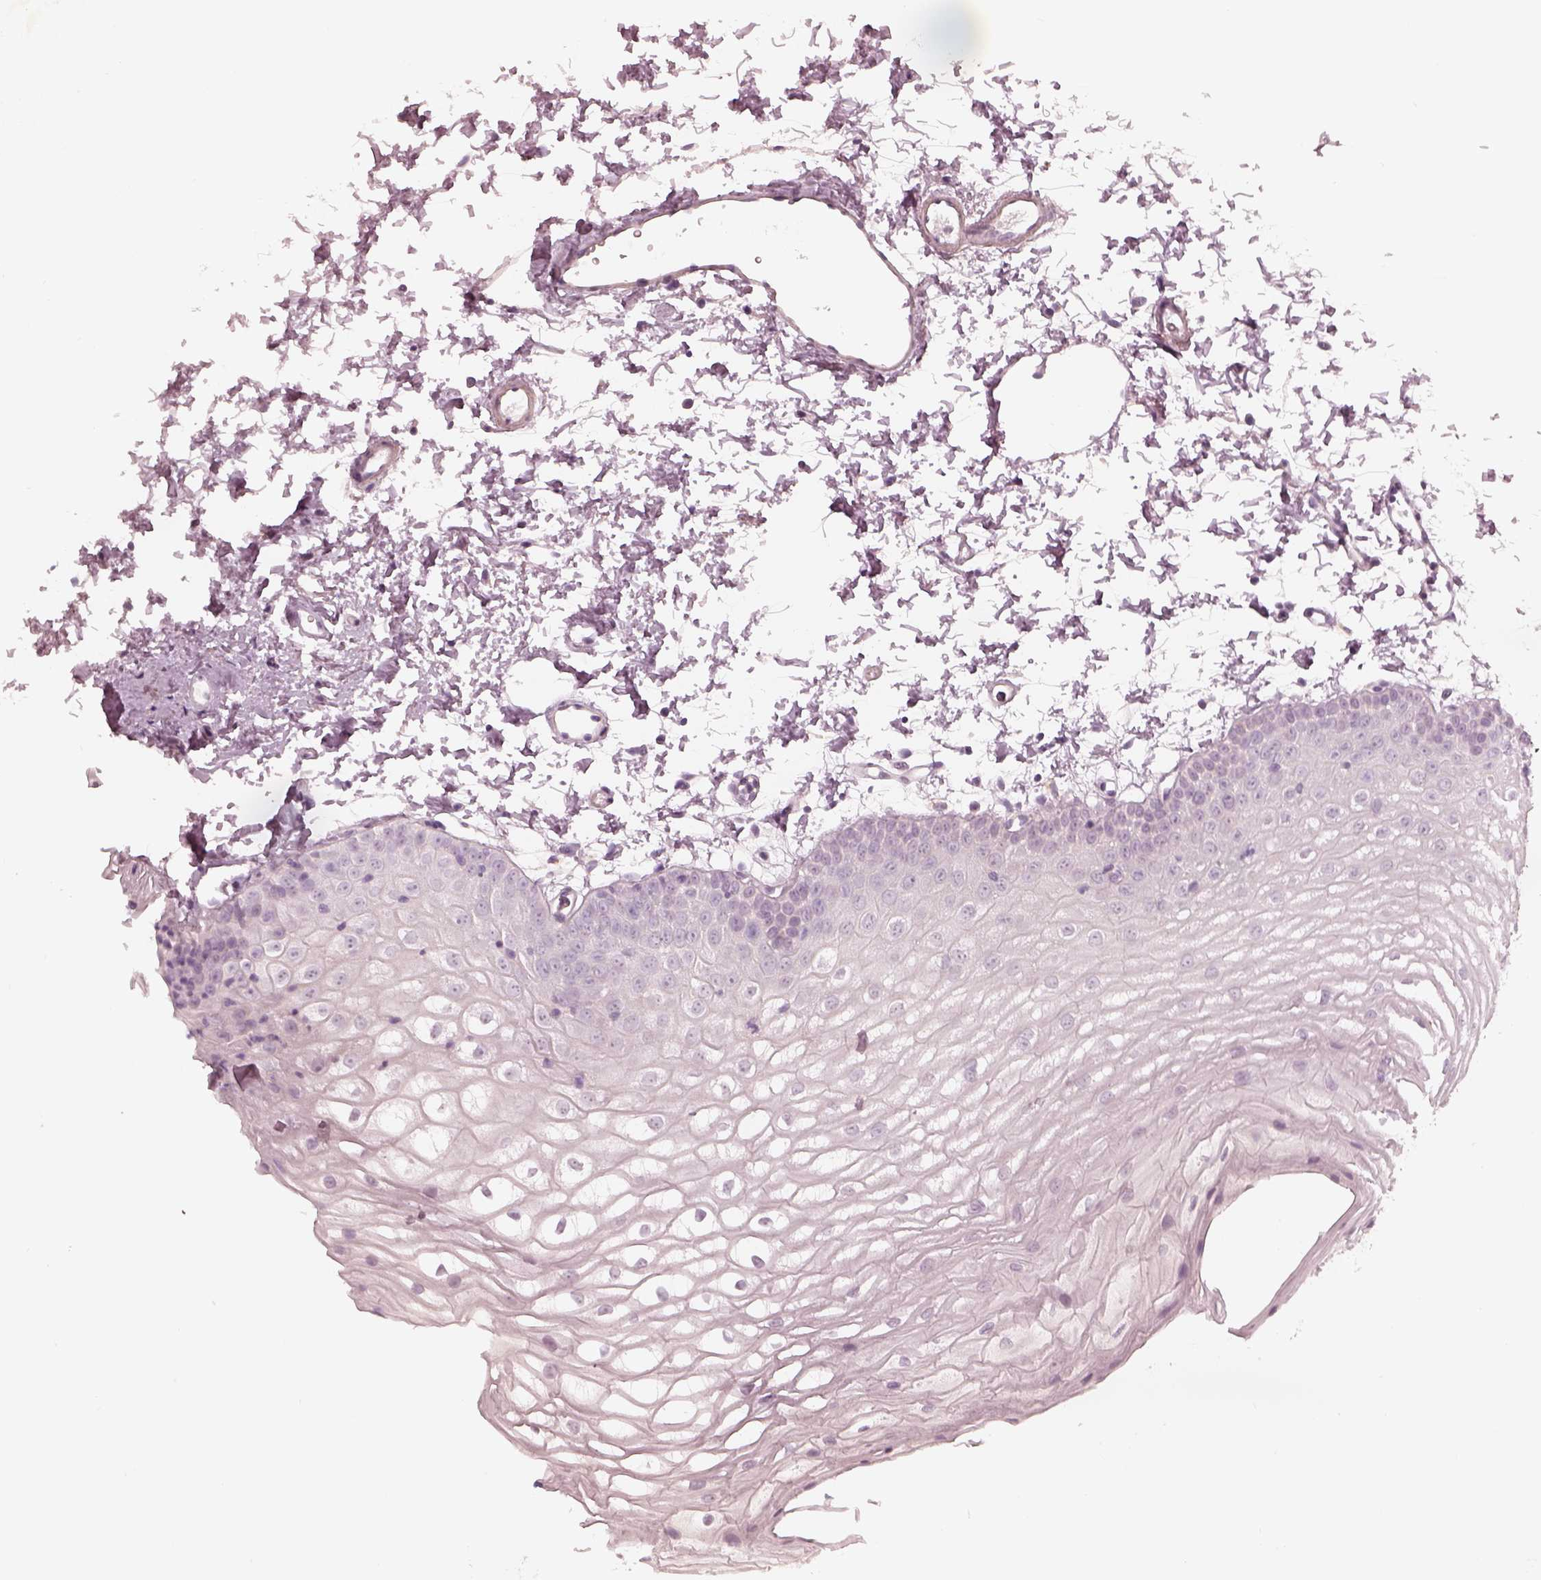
{"staining": {"intensity": "negative", "quantity": "none", "location": "none"}, "tissue": "oral mucosa", "cell_type": "Squamous epithelial cells", "image_type": "normal", "snomed": [{"axis": "morphology", "description": "Normal tissue, NOS"}, {"axis": "topography", "description": "Oral tissue"}], "caption": "This is a micrograph of immunohistochemistry staining of unremarkable oral mucosa, which shows no positivity in squamous epithelial cells.", "gene": "ADRB3", "patient": {"sex": "male", "age": 72}}